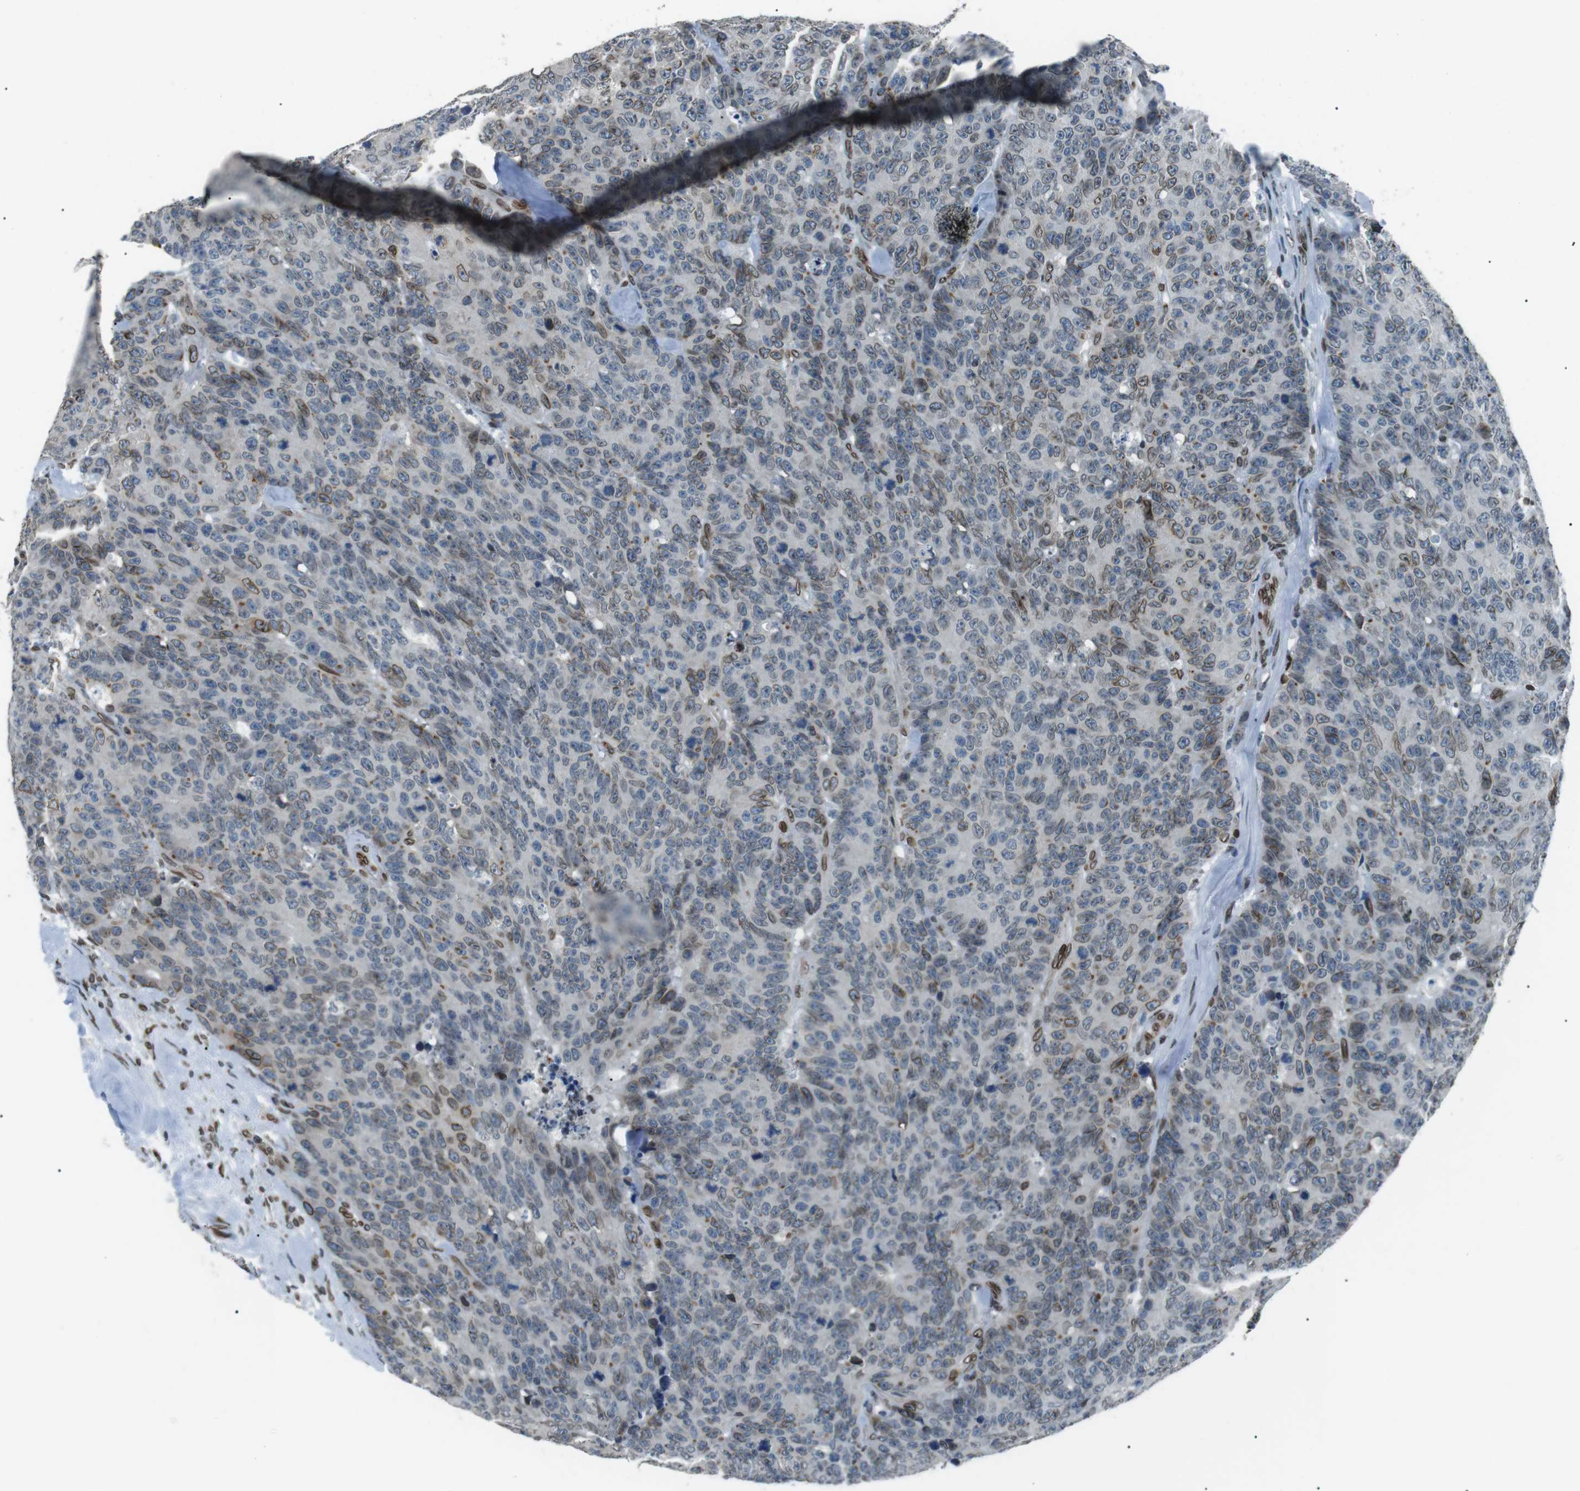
{"staining": {"intensity": "moderate", "quantity": "25%-75%", "location": "cytoplasmic/membranous,nuclear"}, "tissue": "colorectal cancer", "cell_type": "Tumor cells", "image_type": "cancer", "snomed": [{"axis": "morphology", "description": "Adenocarcinoma, NOS"}, {"axis": "topography", "description": "Colon"}], "caption": "A medium amount of moderate cytoplasmic/membranous and nuclear positivity is identified in about 25%-75% of tumor cells in colorectal cancer (adenocarcinoma) tissue. (Brightfield microscopy of DAB IHC at high magnification).", "gene": "TMX4", "patient": {"sex": "female", "age": 86}}